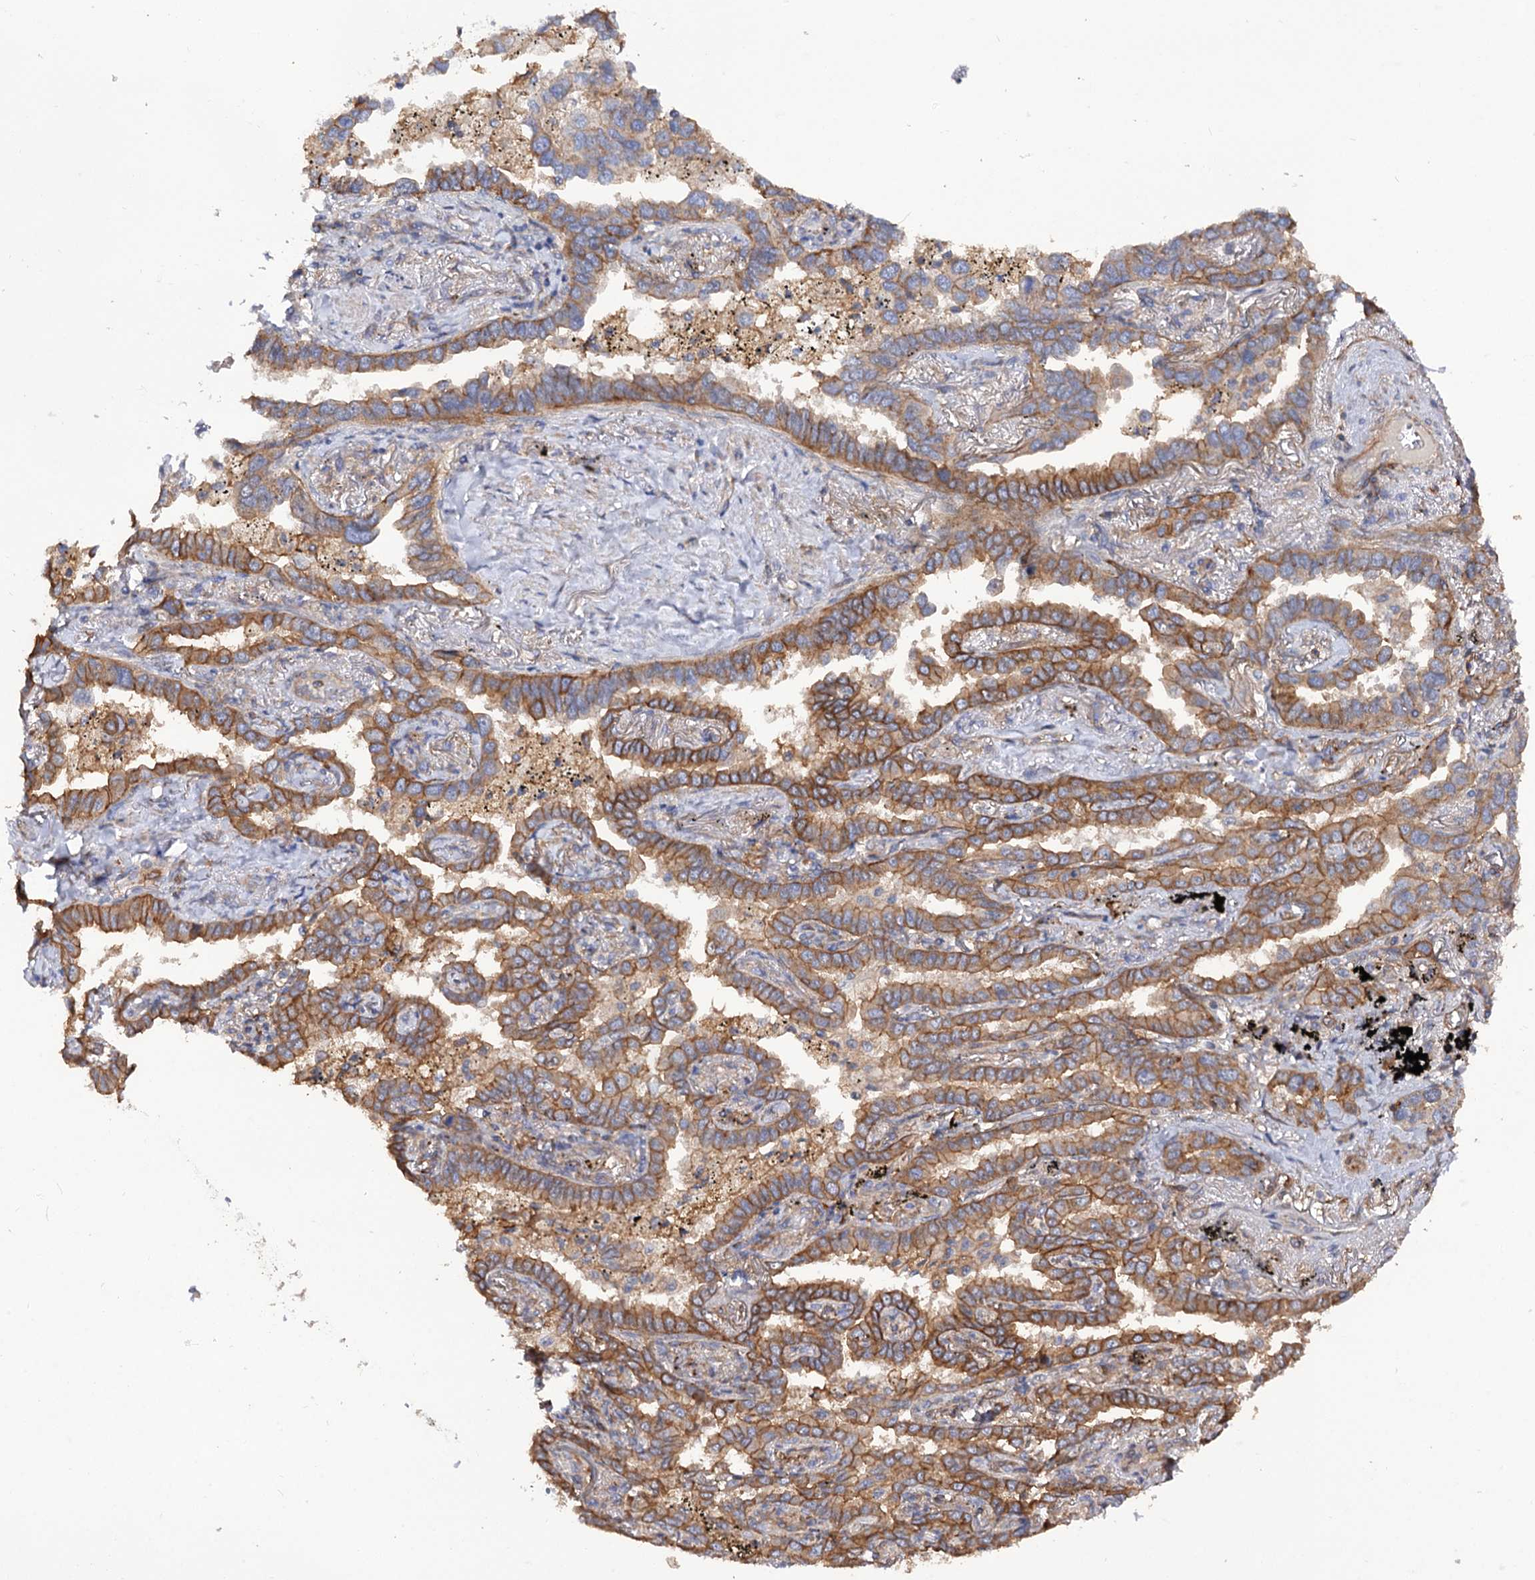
{"staining": {"intensity": "moderate", "quantity": "25%-75%", "location": "cytoplasmic/membranous"}, "tissue": "lung cancer", "cell_type": "Tumor cells", "image_type": "cancer", "snomed": [{"axis": "morphology", "description": "Adenocarcinoma, NOS"}, {"axis": "topography", "description": "Lung"}], "caption": "Lung cancer tissue displays moderate cytoplasmic/membranous positivity in about 25%-75% of tumor cells, visualized by immunohistochemistry.", "gene": "CSAD", "patient": {"sex": "male", "age": 67}}